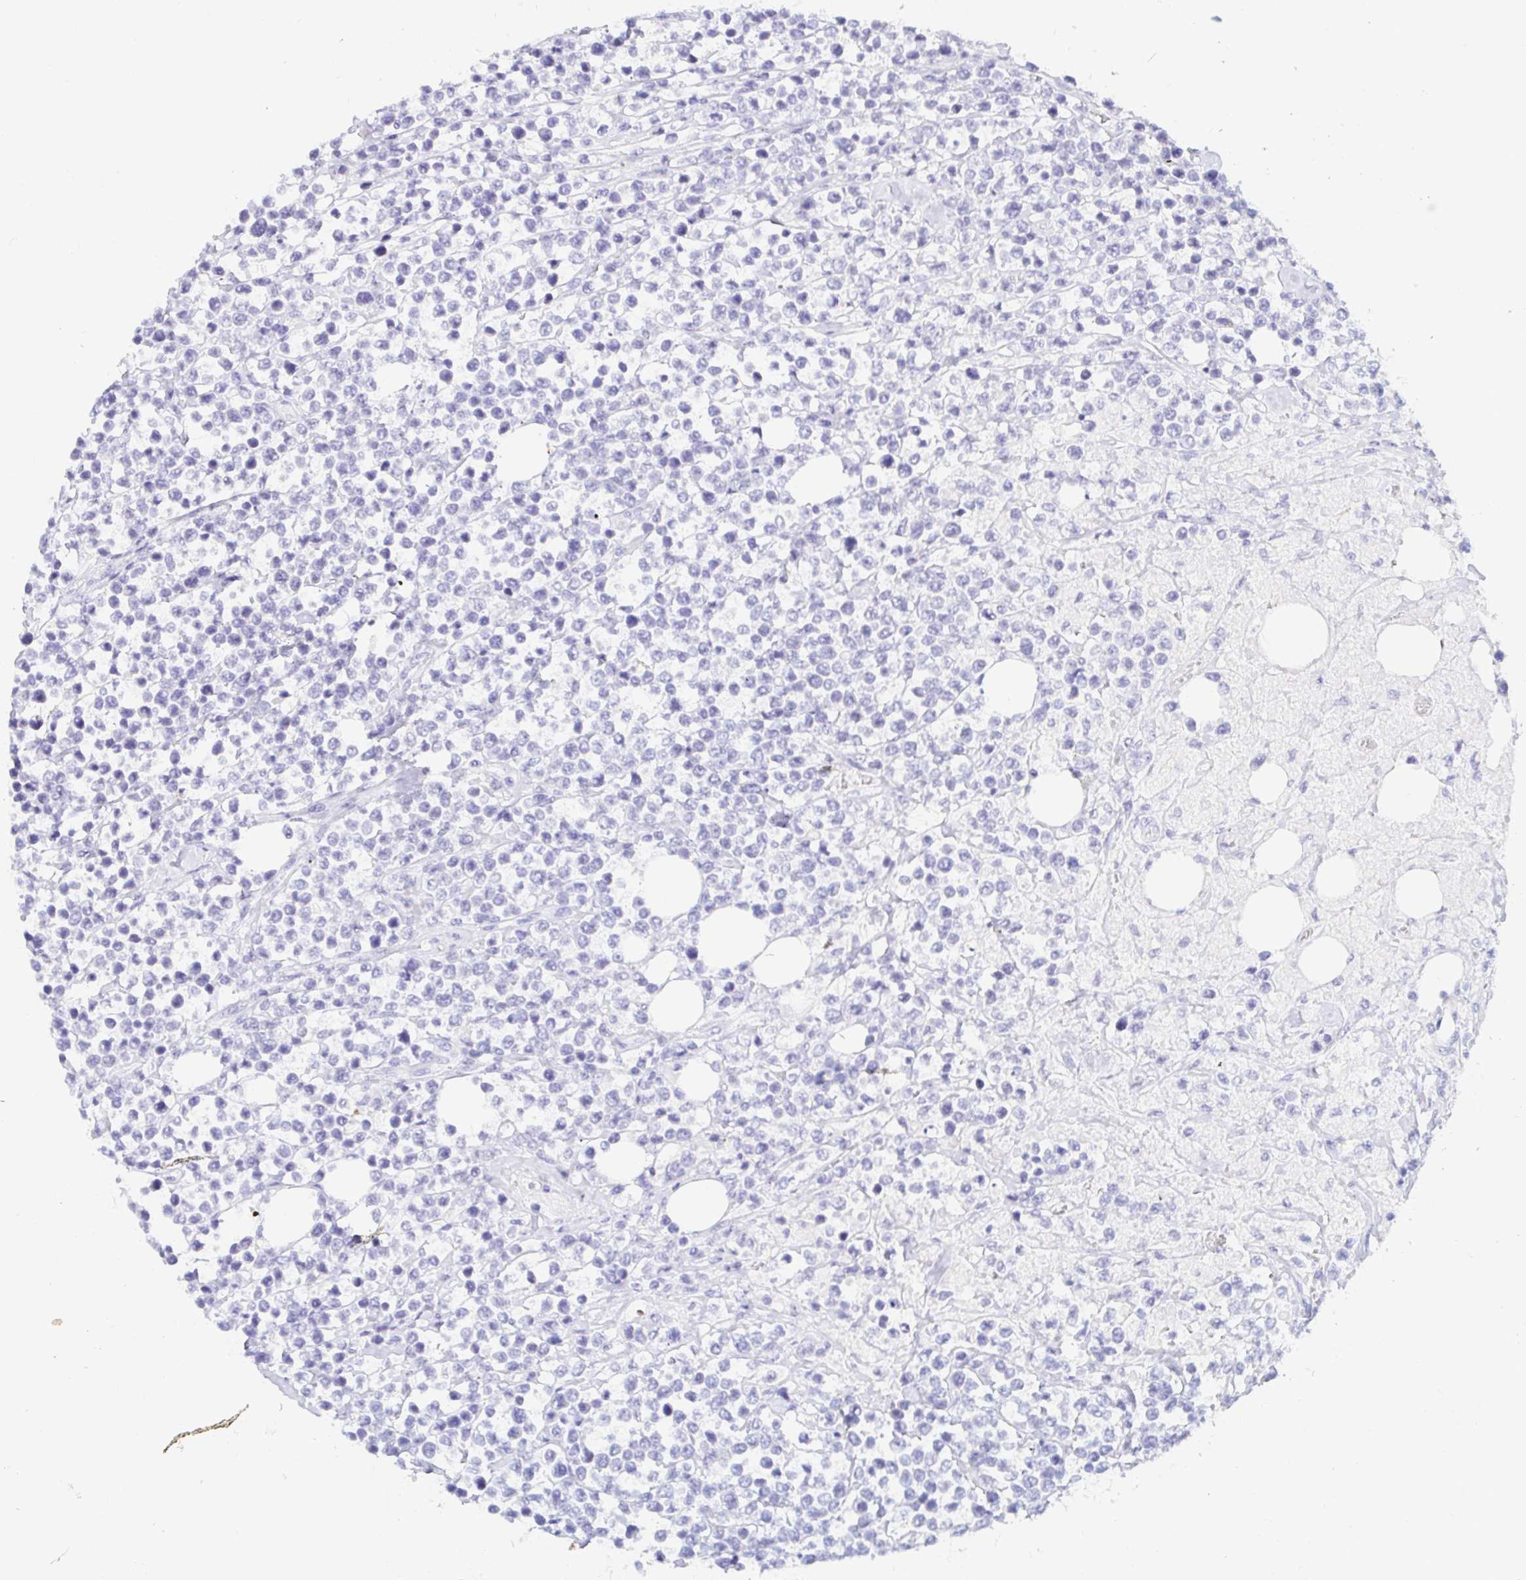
{"staining": {"intensity": "negative", "quantity": "none", "location": "none"}, "tissue": "lymphoma", "cell_type": "Tumor cells", "image_type": "cancer", "snomed": [{"axis": "morphology", "description": "Malignant lymphoma, non-Hodgkin's type, High grade"}, {"axis": "topography", "description": "Soft tissue"}], "caption": "Immunohistochemical staining of high-grade malignant lymphoma, non-Hodgkin's type exhibits no significant staining in tumor cells.", "gene": "PINLYP", "patient": {"sex": "female", "age": 56}}